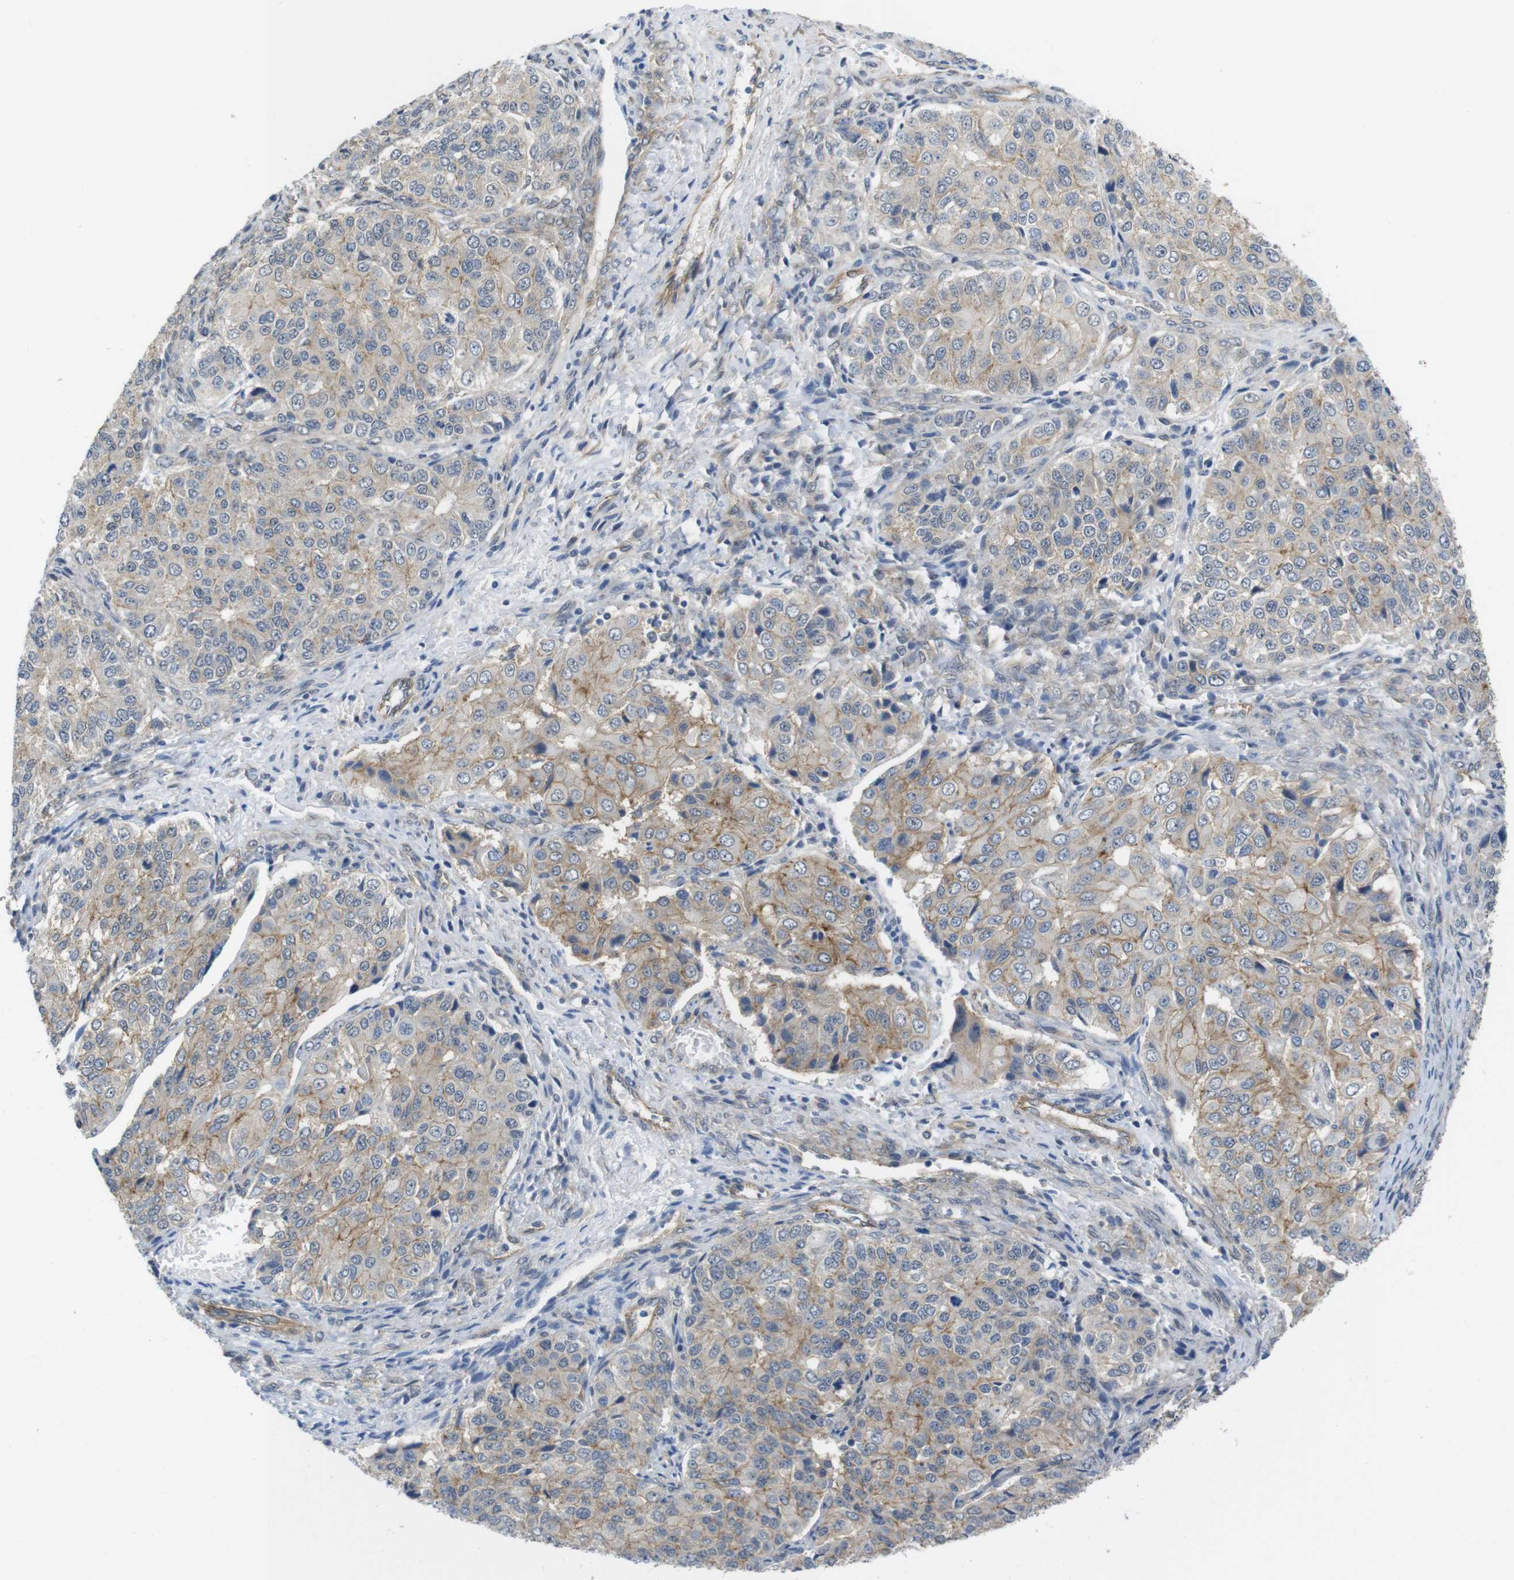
{"staining": {"intensity": "moderate", "quantity": "25%-75%", "location": "cytoplasmic/membranous"}, "tissue": "ovarian cancer", "cell_type": "Tumor cells", "image_type": "cancer", "snomed": [{"axis": "morphology", "description": "Carcinoma, endometroid"}, {"axis": "topography", "description": "Ovary"}], "caption": "There is medium levels of moderate cytoplasmic/membranous positivity in tumor cells of ovarian cancer (endometroid carcinoma), as demonstrated by immunohistochemical staining (brown color).", "gene": "ZDHHC5", "patient": {"sex": "female", "age": 51}}